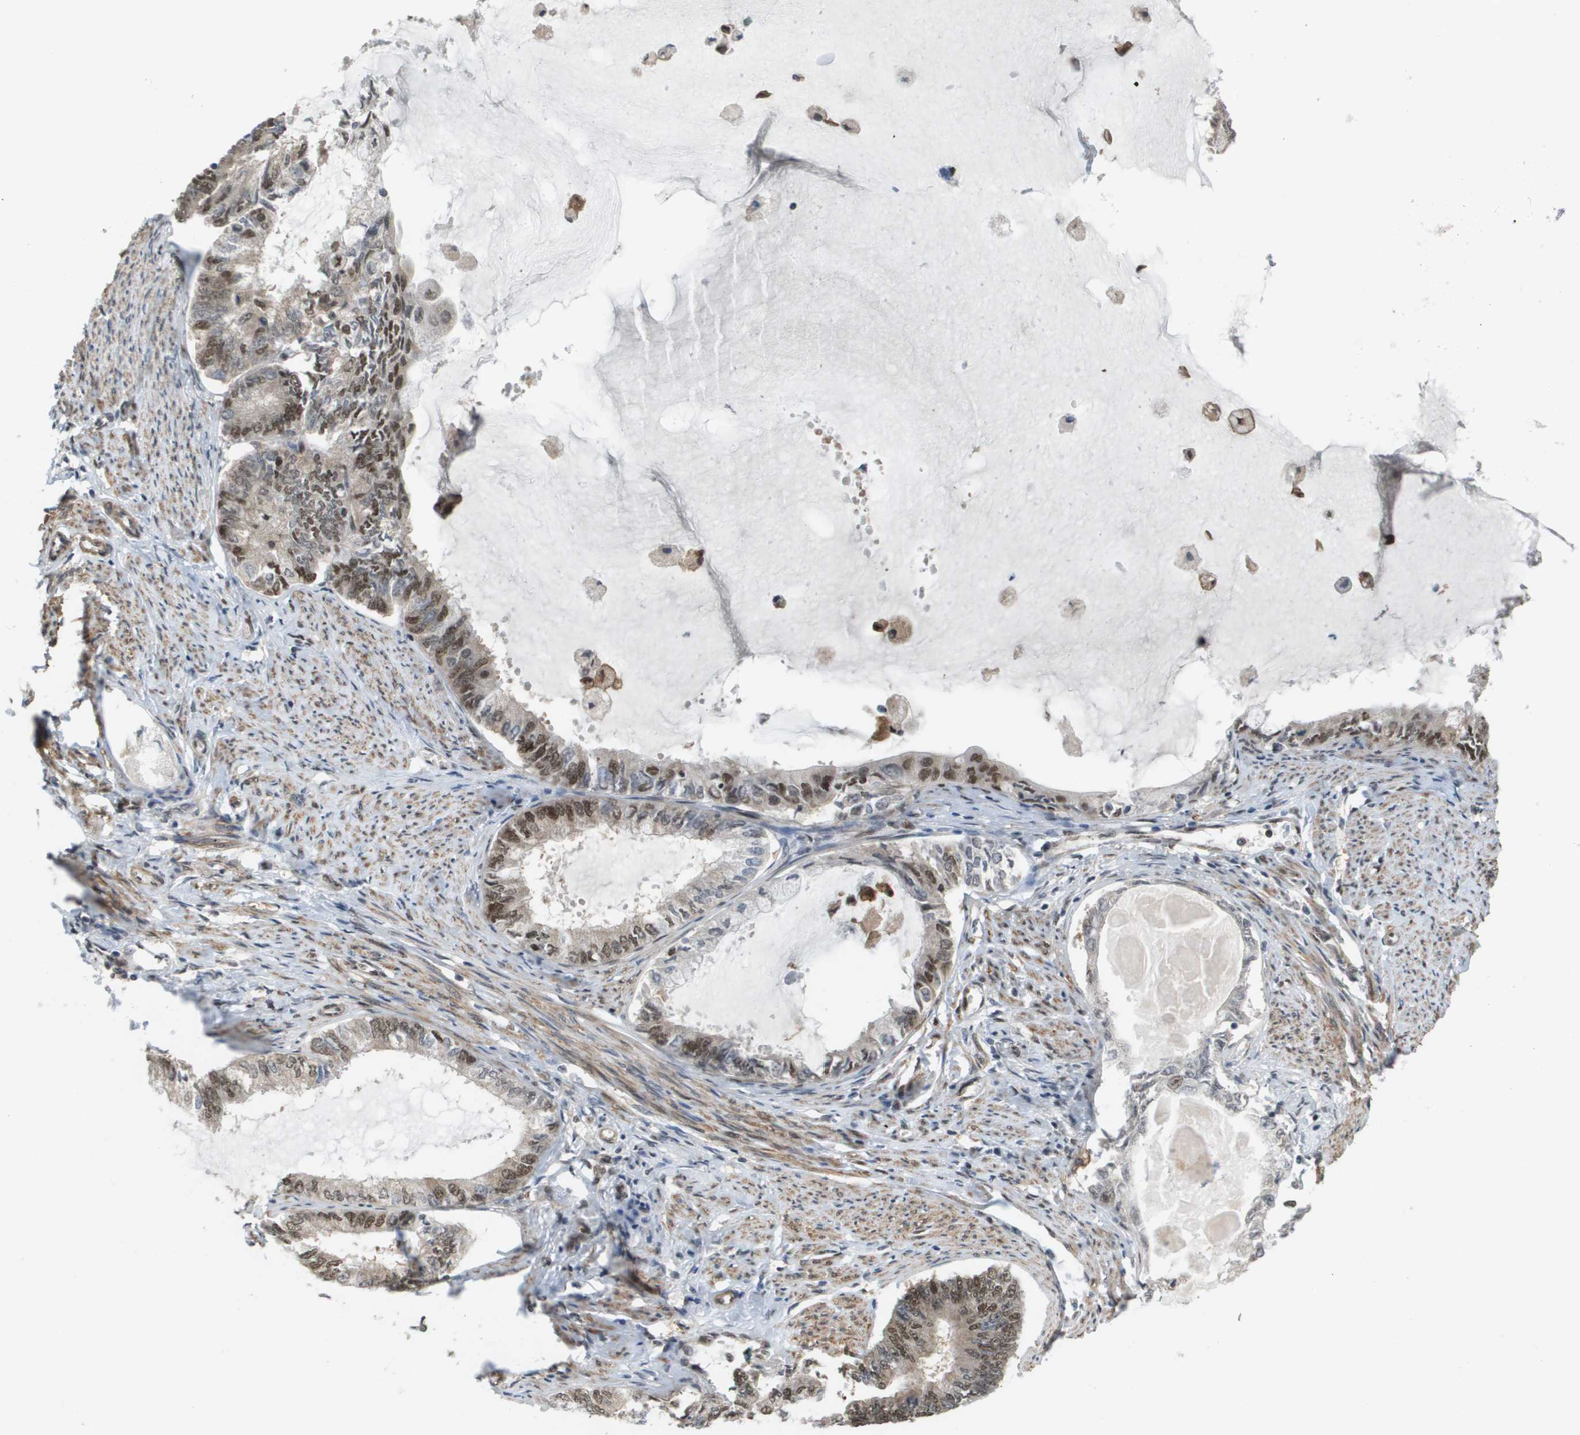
{"staining": {"intensity": "moderate", "quantity": "25%-75%", "location": "nuclear"}, "tissue": "endometrial cancer", "cell_type": "Tumor cells", "image_type": "cancer", "snomed": [{"axis": "morphology", "description": "Adenocarcinoma, NOS"}, {"axis": "topography", "description": "Endometrium"}], "caption": "Immunohistochemistry of human endometrial cancer (adenocarcinoma) reveals medium levels of moderate nuclear positivity in approximately 25%-75% of tumor cells.", "gene": "PRCC", "patient": {"sex": "female", "age": 86}}